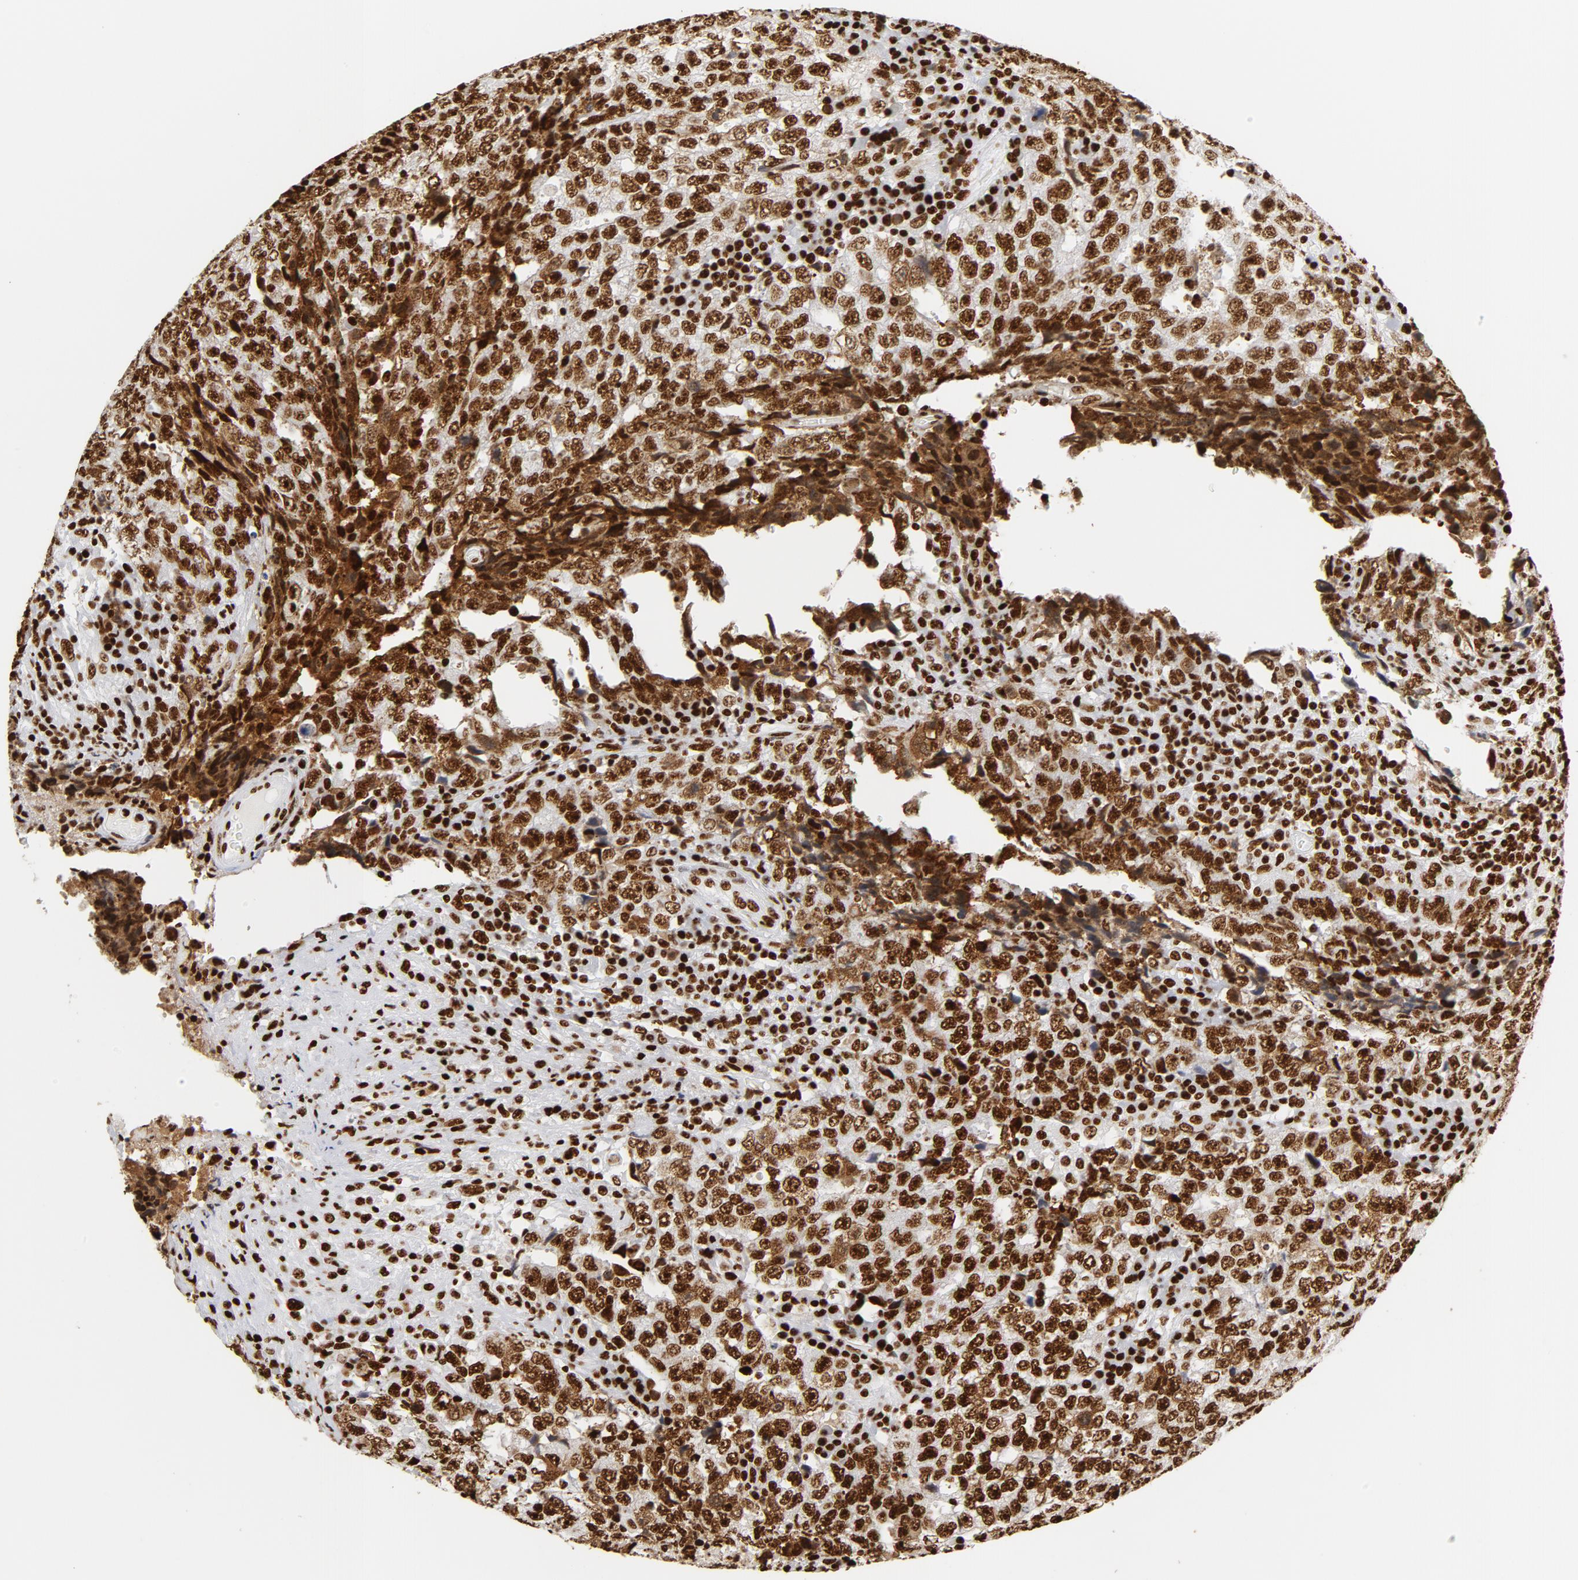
{"staining": {"intensity": "strong", "quantity": ">75%", "location": "nuclear"}, "tissue": "testis cancer", "cell_type": "Tumor cells", "image_type": "cancer", "snomed": [{"axis": "morphology", "description": "Necrosis, NOS"}, {"axis": "morphology", "description": "Carcinoma, Embryonal, NOS"}, {"axis": "topography", "description": "Testis"}], "caption": "A brown stain highlights strong nuclear positivity of a protein in testis cancer tumor cells.", "gene": "XRCC6", "patient": {"sex": "male", "age": 19}}